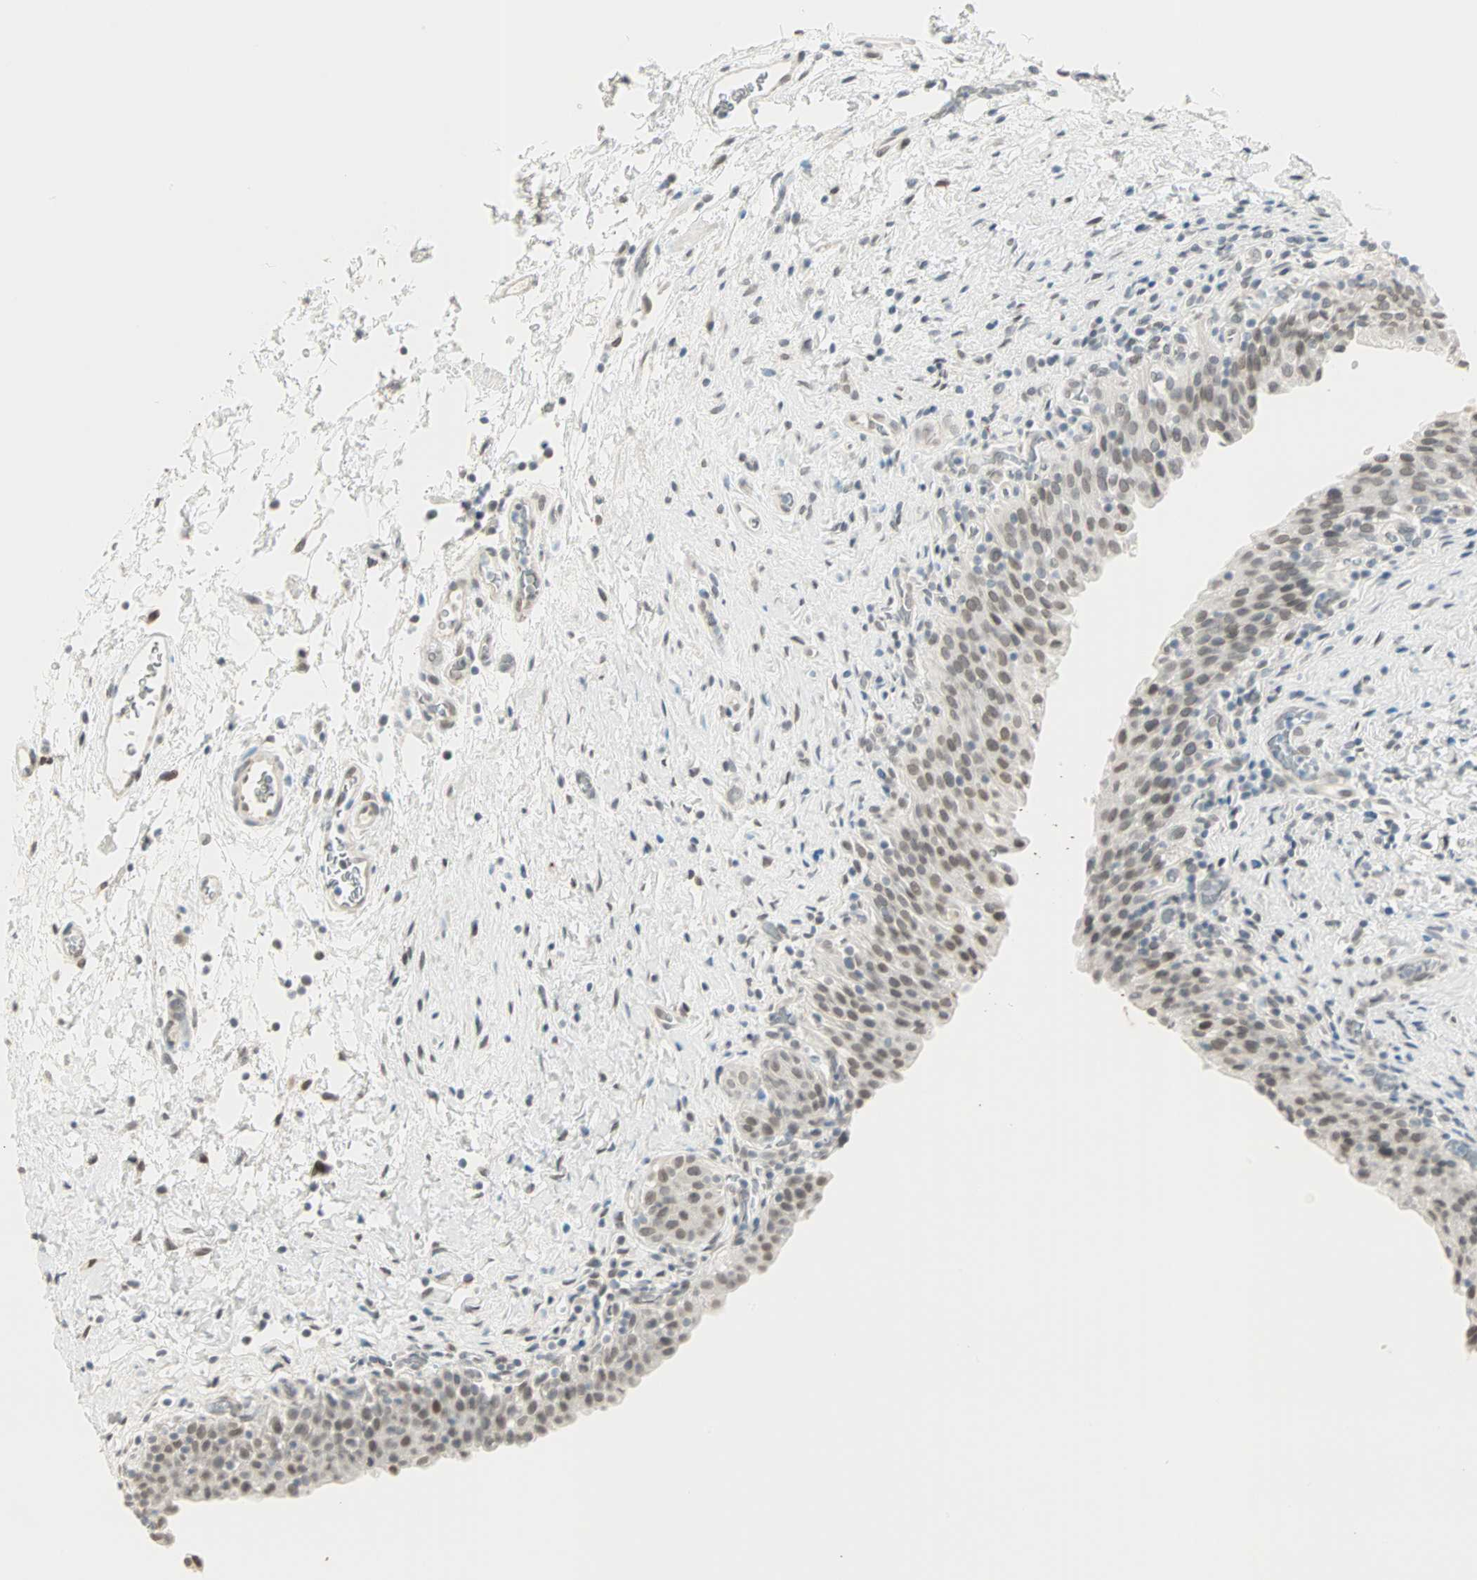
{"staining": {"intensity": "weak", "quantity": "25%-75%", "location": "nuclear"}, "tissue": "urinary bladder", "cell_type": "Urothelial cells", "image_type": "normal", "snomed": [{"axis": "morphology", "description": "Normal tissue, NOS"}, {"axis": "topography", "description": "Urinary bladder"}], "caption": "This is a photomicrograph of IHC staining of benign urinary bladder, which shows weak expression in the nuclear of urothelial cells.", "gene": "BCAN", "patient": {"sex": "male", "age": 51}}